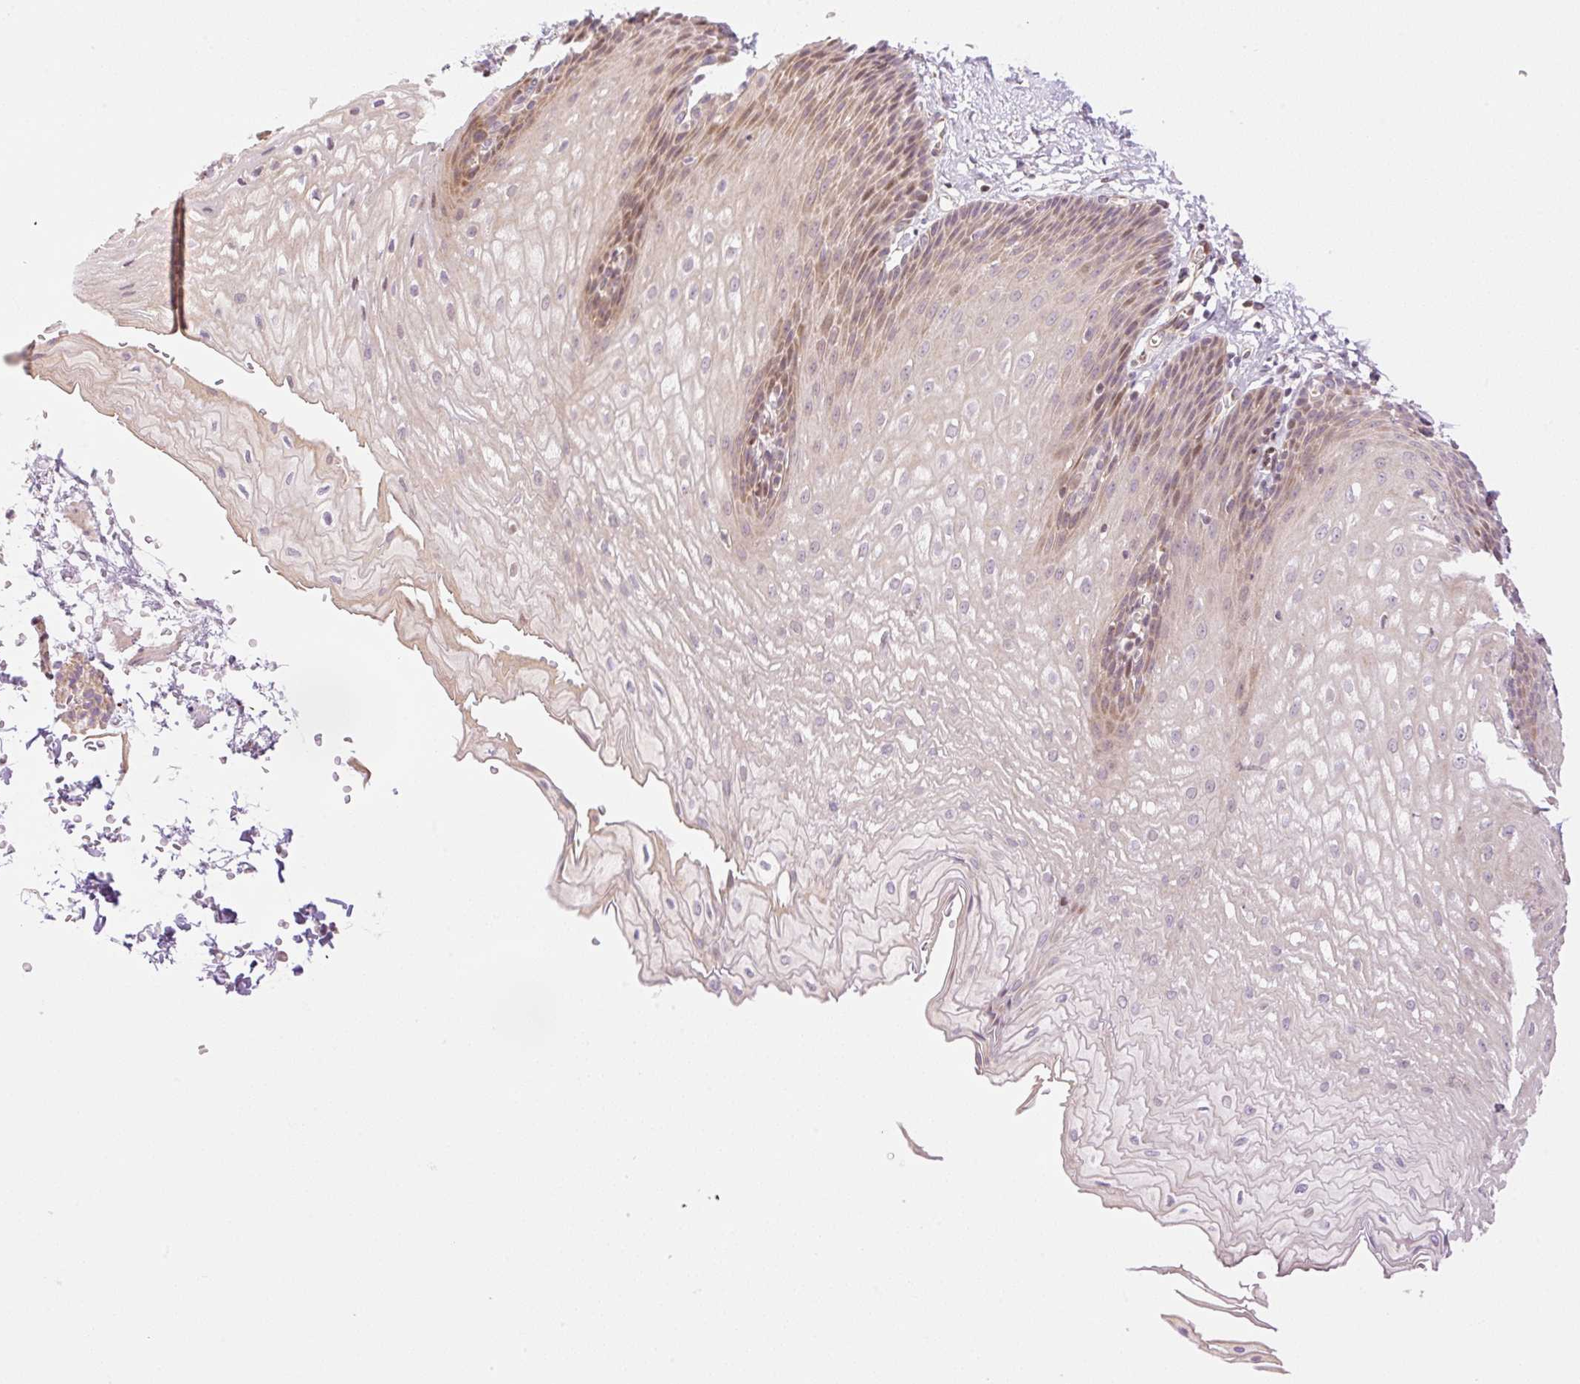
{"staining": {"intensity": "moderate", "quantity": "25%-75%", "location": "cytoplasmic/membranous,nuclear"}, "tissue": "esophagus", "cell_type": "Squamous epithelial cells", "image_type": "normal", "snomed": [{"axis": "morphology", "description": "Normal tissue, NOS"}, {"axis": "topography", "description": "Esophagus"}], "caption": "Brown immunohistochemical staining in normal human esophagus reveals moderate cytoplasmic/membranous,nuclear staining in approximately 25%-75% of squamous epithelial cells.", "gene": "ZNF394", "patient": {"sex": "male", "age": 70}}